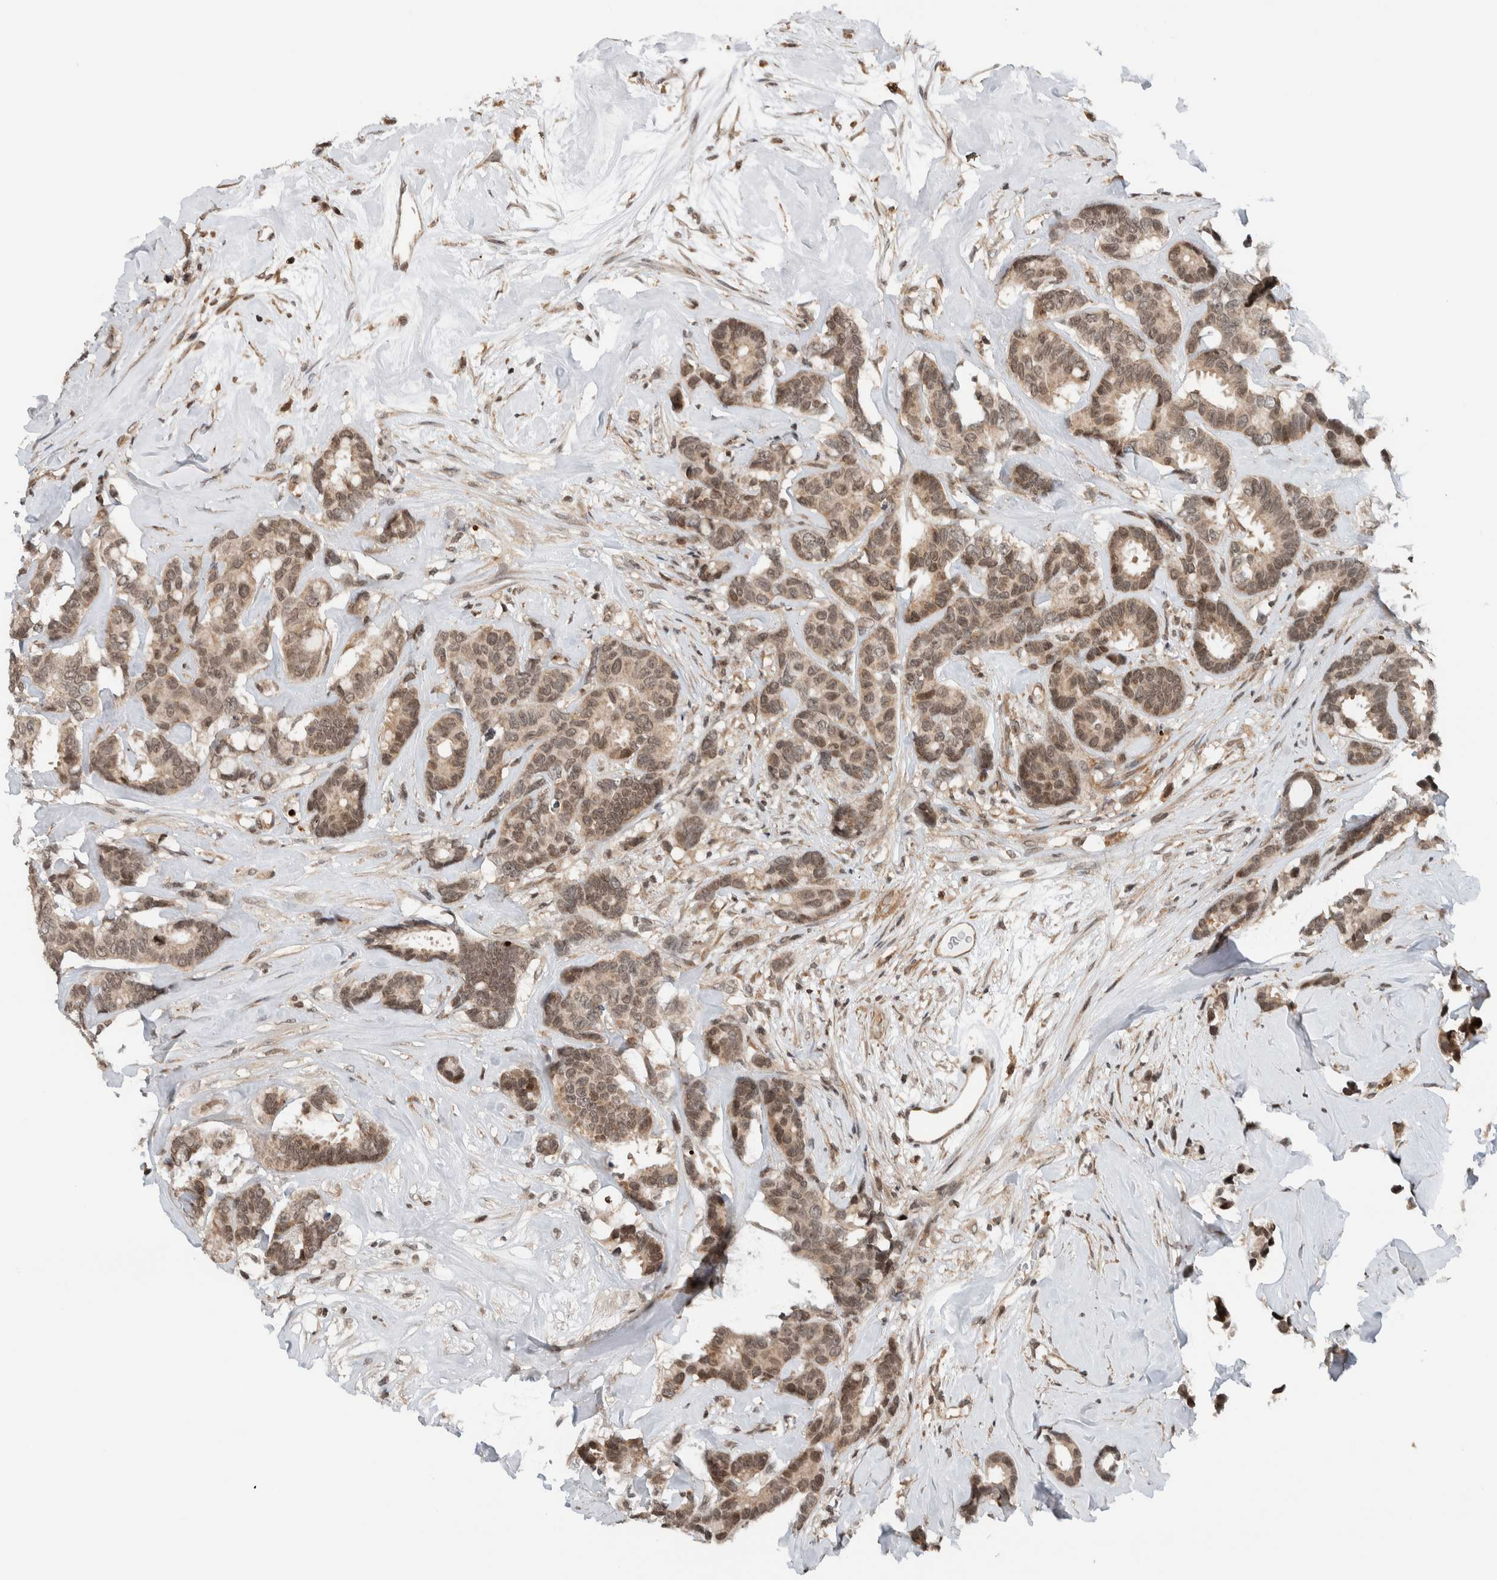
{"staining": {"intensity": "moderate", "quantity": "25%-75%", "location": "nuclear"}, "tissue": "breast cancer", "cell_type": "Tumor cells", "image_type": "cancer", "snomed": [{"axis": "morphology", "description": "Duct carcinoma"}, {"axis": "topography", "description": "Breast"}], "caption": "Immunohistochemistry (IHC) staining of breast invasive ductal carcinoma, which shows medium levels of moderate nuclear staining in about 25%-75% of tumor cells indicating moderate nuclear protein positivity. The staining was performed using DAB (brown) for protein detection and nuclei were counterstained in hematoxylin (blue).", "gene": "NPLOC4", "patient": {"sex": "female", "age": 87}}